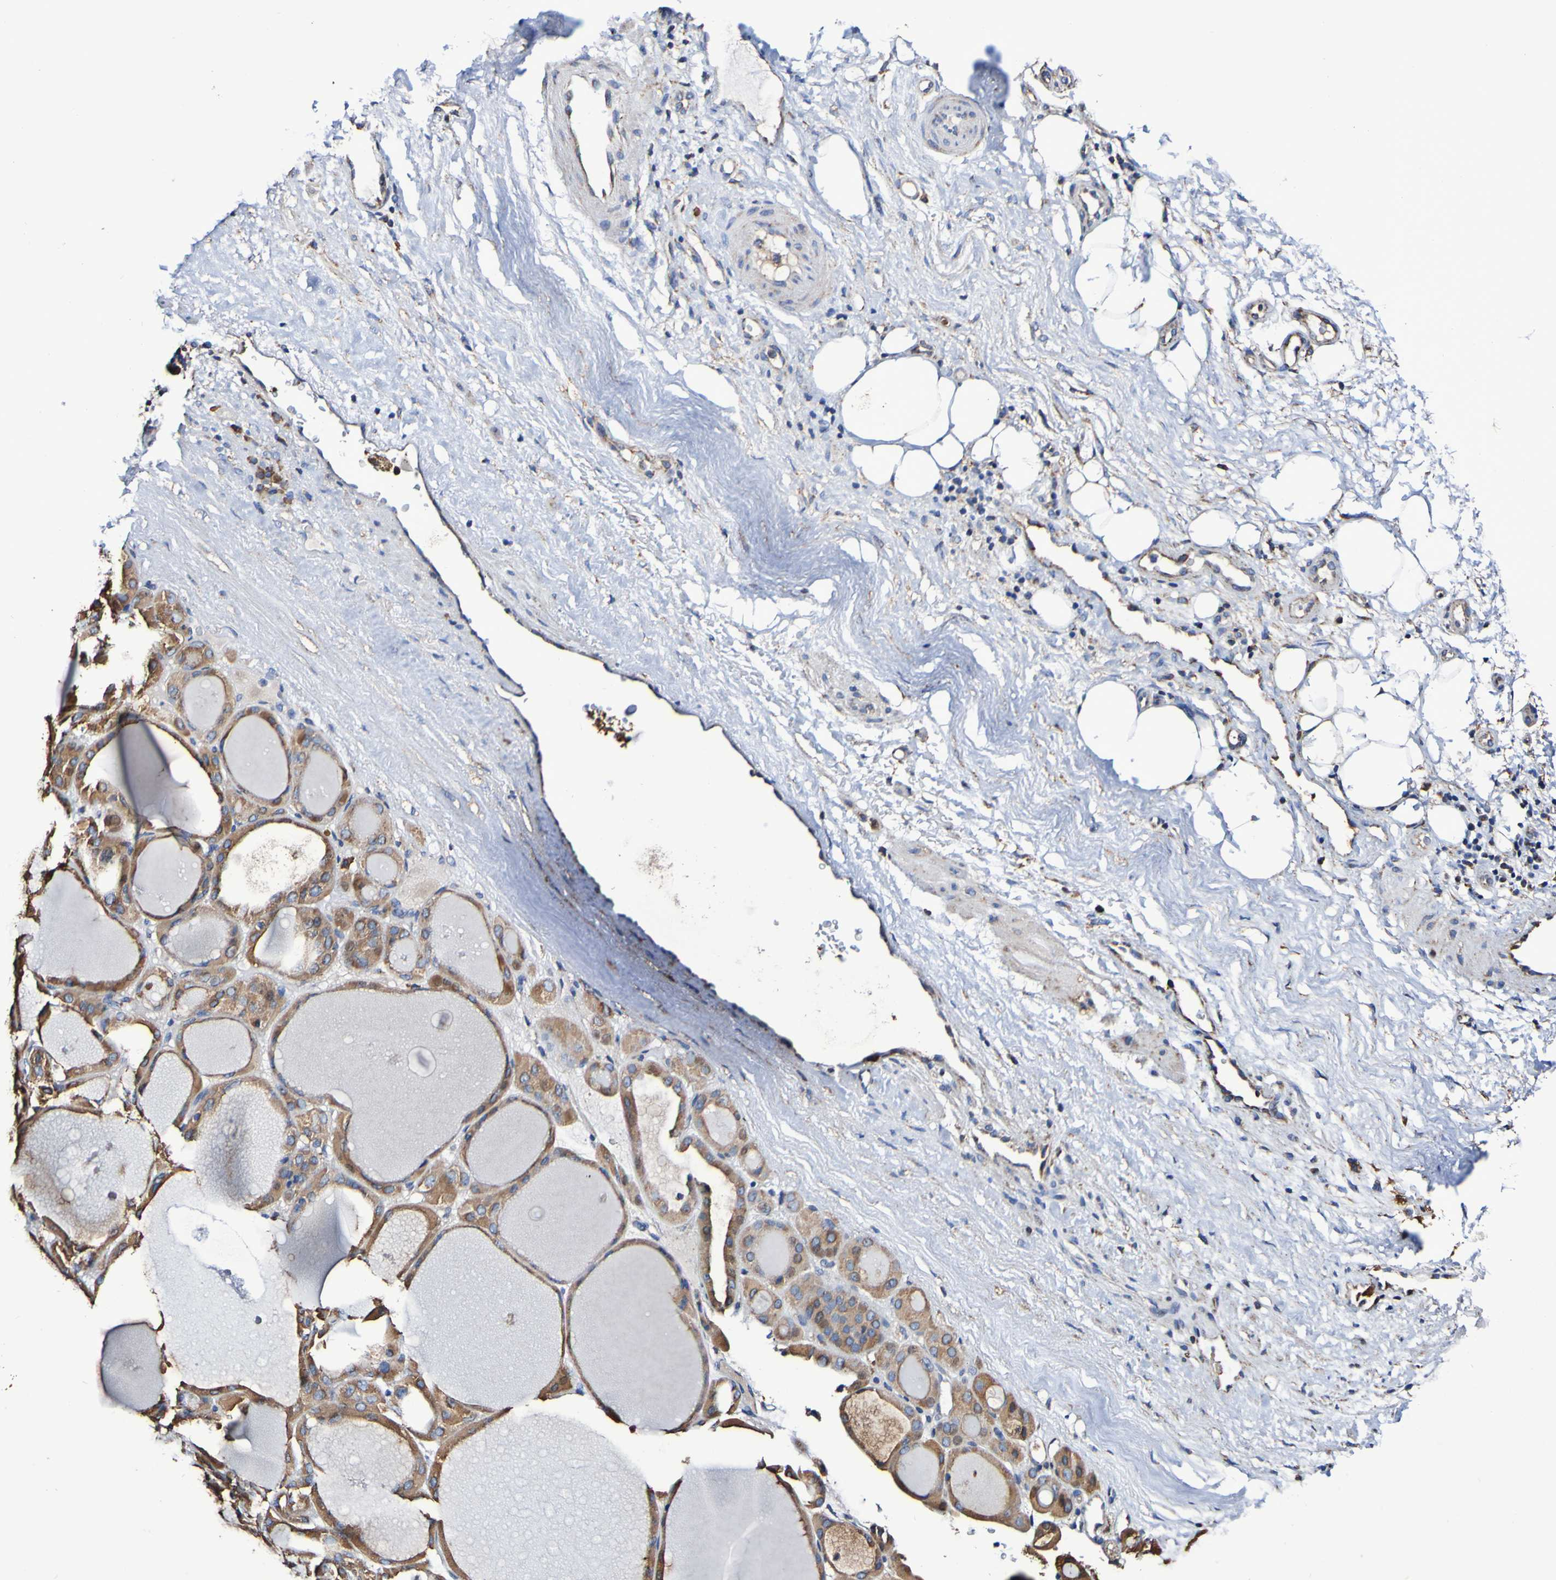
{"staining": {"intensity": "moderate", "quantity": ">75%", "location": "cytoplasmic/membranous"}, "tissue": "thyroid gland", "cell_type": "Glandular cells", "image_type": "normal", "snomed": [{"axis": "morphology", "description": "Normal tissue, NOS"}, {"axis": "morphology", "description": "Carcinoma, NOS"}, {"axis": "topography", "description": "Thyroid gland"}], "caption": "DAB immunohistochemical staining of benign human thyroid gland displays moderate cytoplasmic/membranous protein expression in about >75% of glandular cells.", "gene": "IL18R1", "patient": {"sex": "female", "age": 86}}